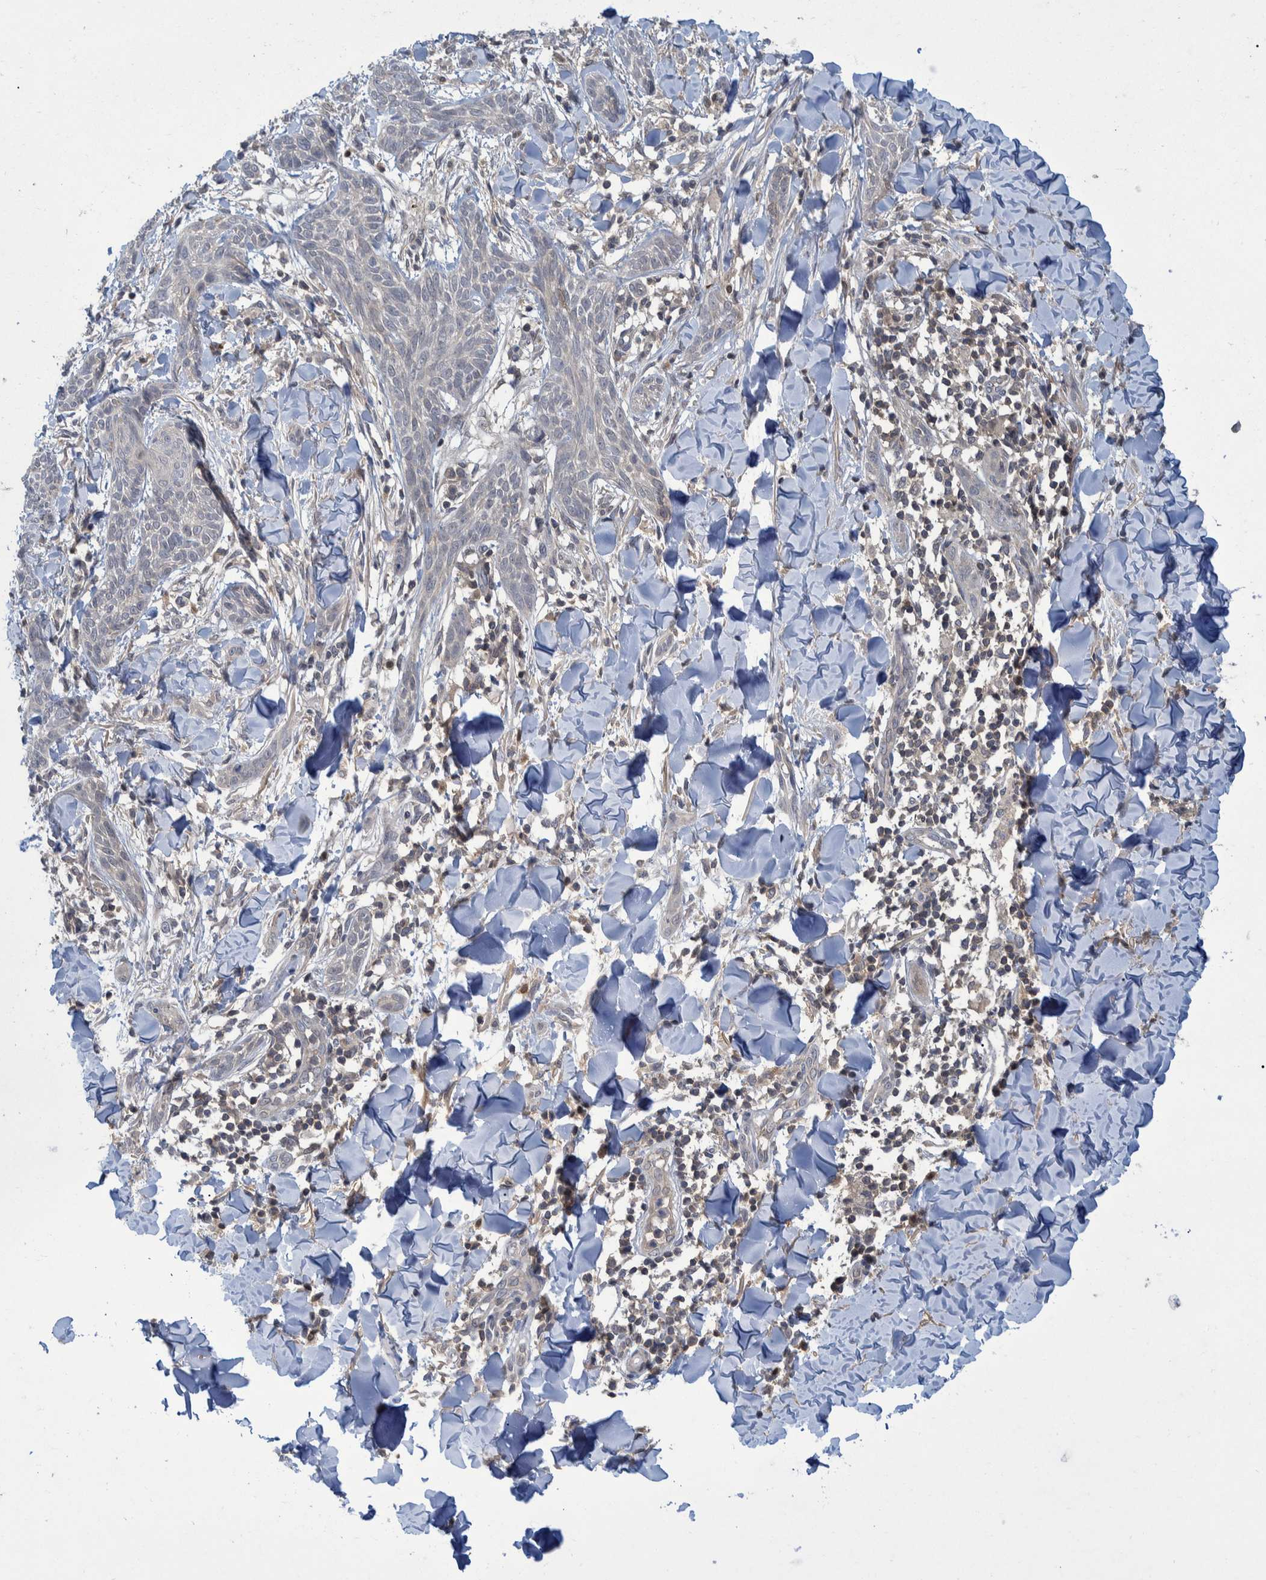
{"staining": {"intensity": "negative", "quantity": "none", "location": "none"}, "tissue": "skin cancer", "cell_type": "Tumor cells", "image_type": "cancer", "snomed": [{"axis": "morphology", "description": "Basal cell carcinoma"}, {"axis": "topography", "description": "Skin"}], "caption": "The histopathology image exhibits no significant staining in tumor cells of skin cancer (basal cell carcinoma). (DAB immunohistochemistry (IHC) with hematoxylin counter stain).", "gene": "PCYT2", "patient": {"sex": "female", "age": 59}}